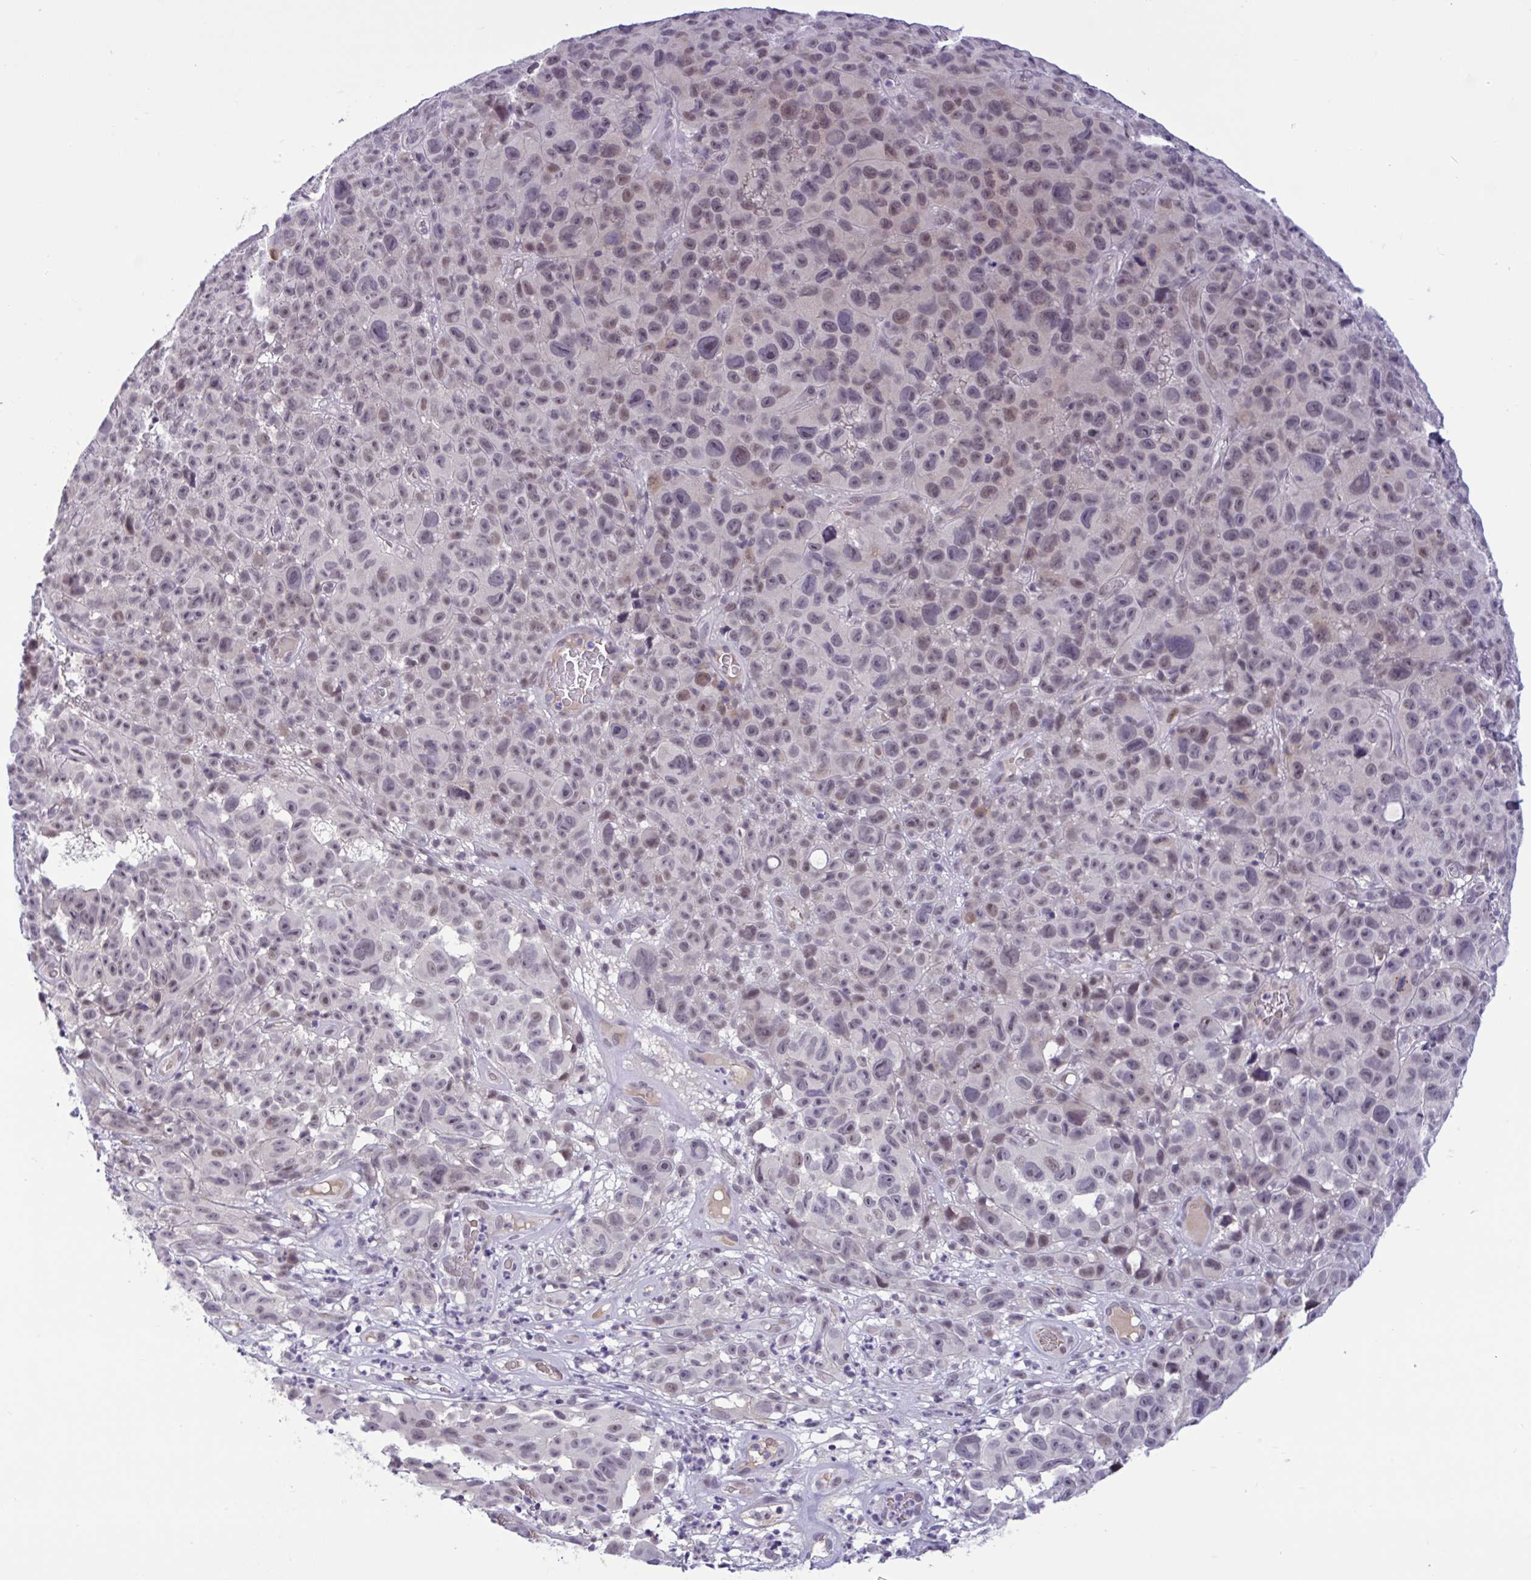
{"staining": {"intensity": "weak", "quantity": "25%-75%", "location": "nuclear"}, "tissue": "melanoma", "cell_type": "Tumor cells", "image_type": "cancer", "snomed": [{"axis": "morphology", "description": "Malignant melanoma, NOS"}, {"axis": "topography", "description": "Skin"}], "caption": "Protein staining by IHC exhibits weak nuclear expression in about 25%-75% of tumor cells in melanoma.", "gene": "CNGB3", "patient": {"sex": "female", "age": 82}}